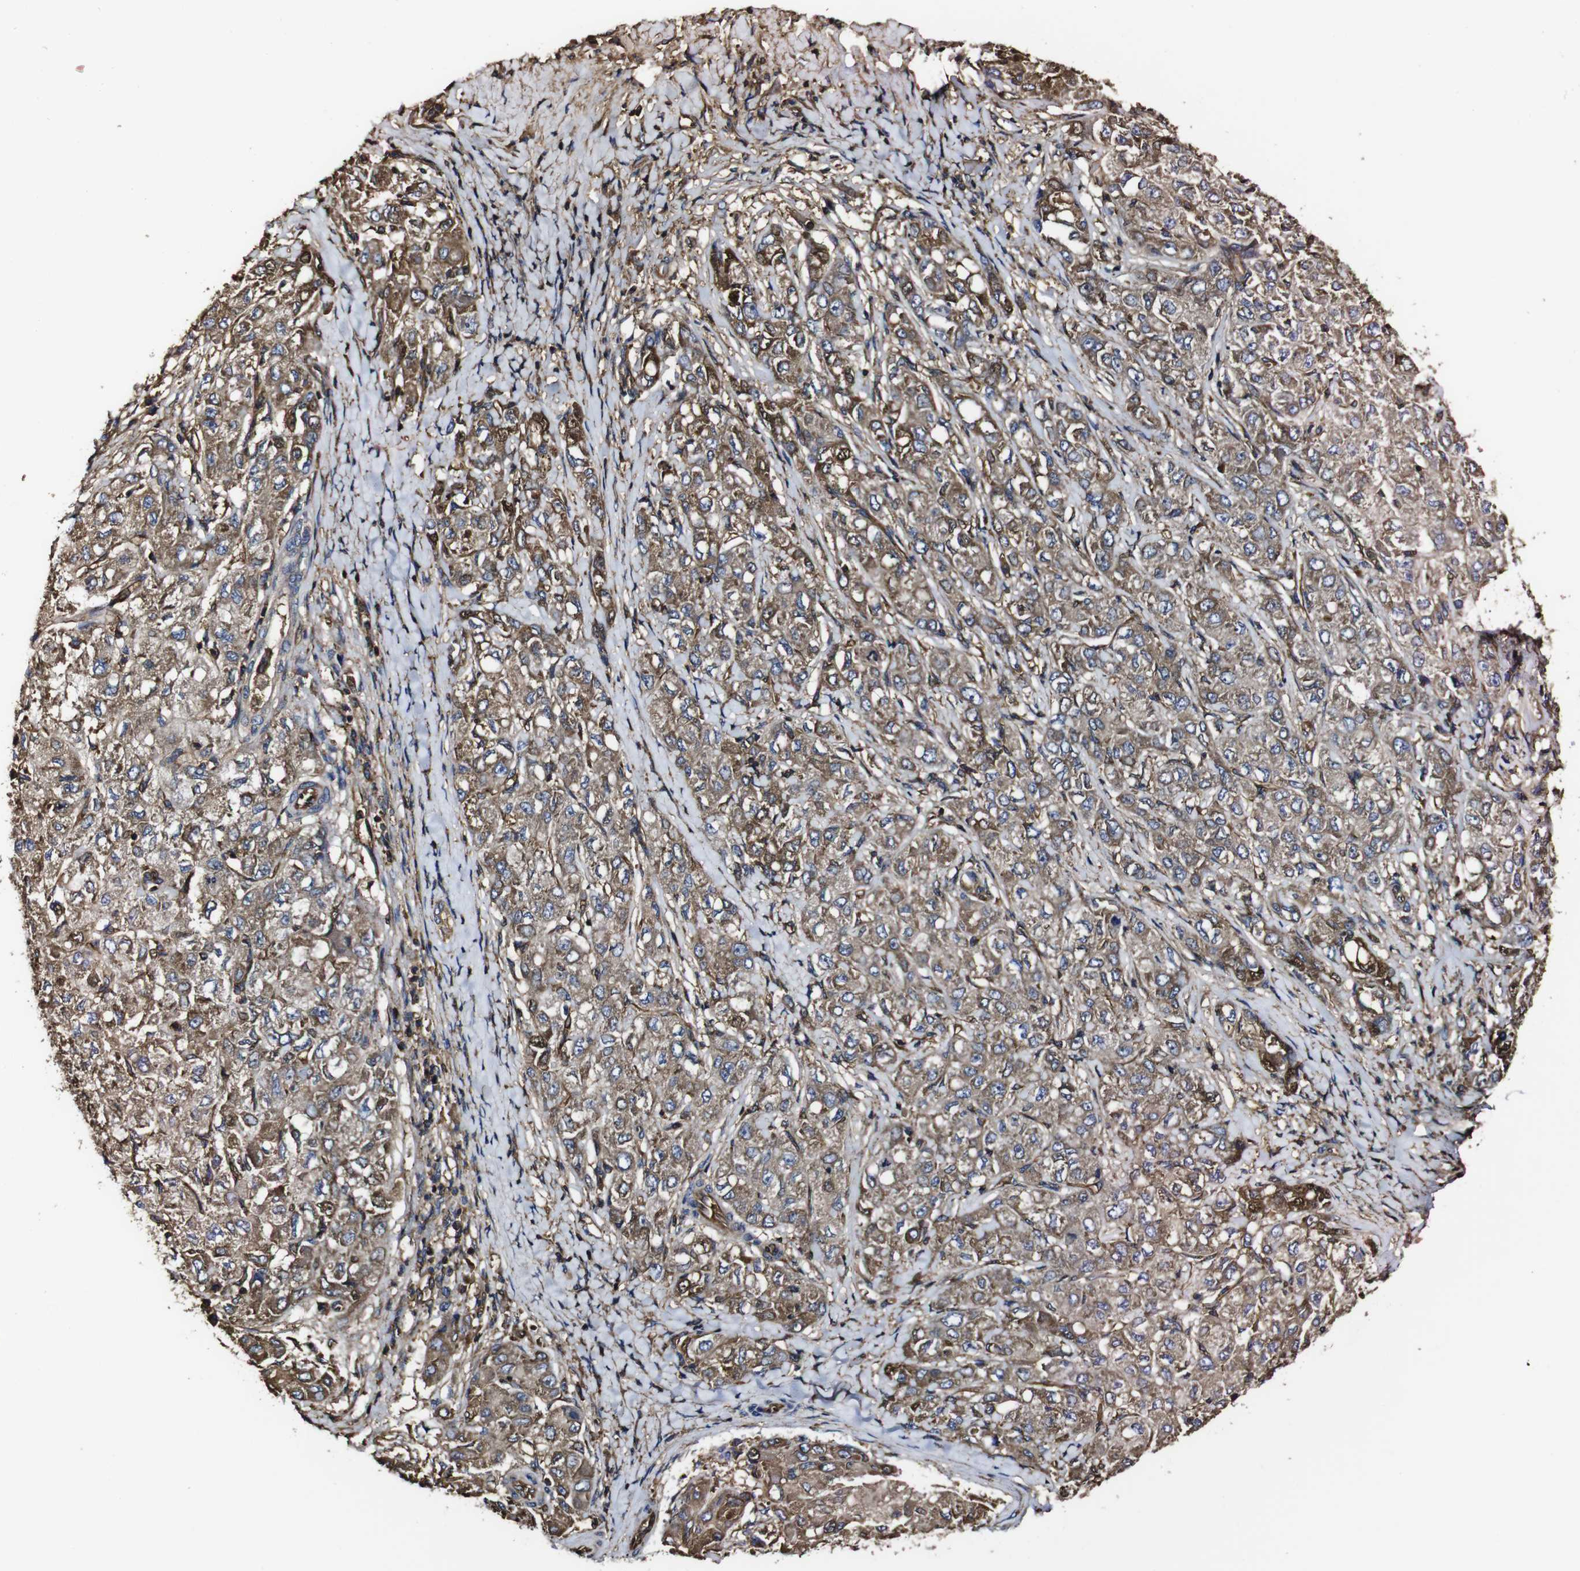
{"staining": {"intensity": "moderate", "quantity": ">75%", "location": "cytoplasmic/membranous"}, "tissue": "liver cancer", "cell_type": "Tumor cells", "image_type": "cancer", "snomed": [{"axis": "morphology", "description": "Carcinoma, Hepatocellular, NOS"}, {"axis": "topography", "description": "Liver"}], "caption": "An image of liver cancer stained for a protein exhibits moderate cytoplasmic/membranous brown staining in tumor cells.", "gene": "MSN", "patient": {"sex": "male", "age": 80}}